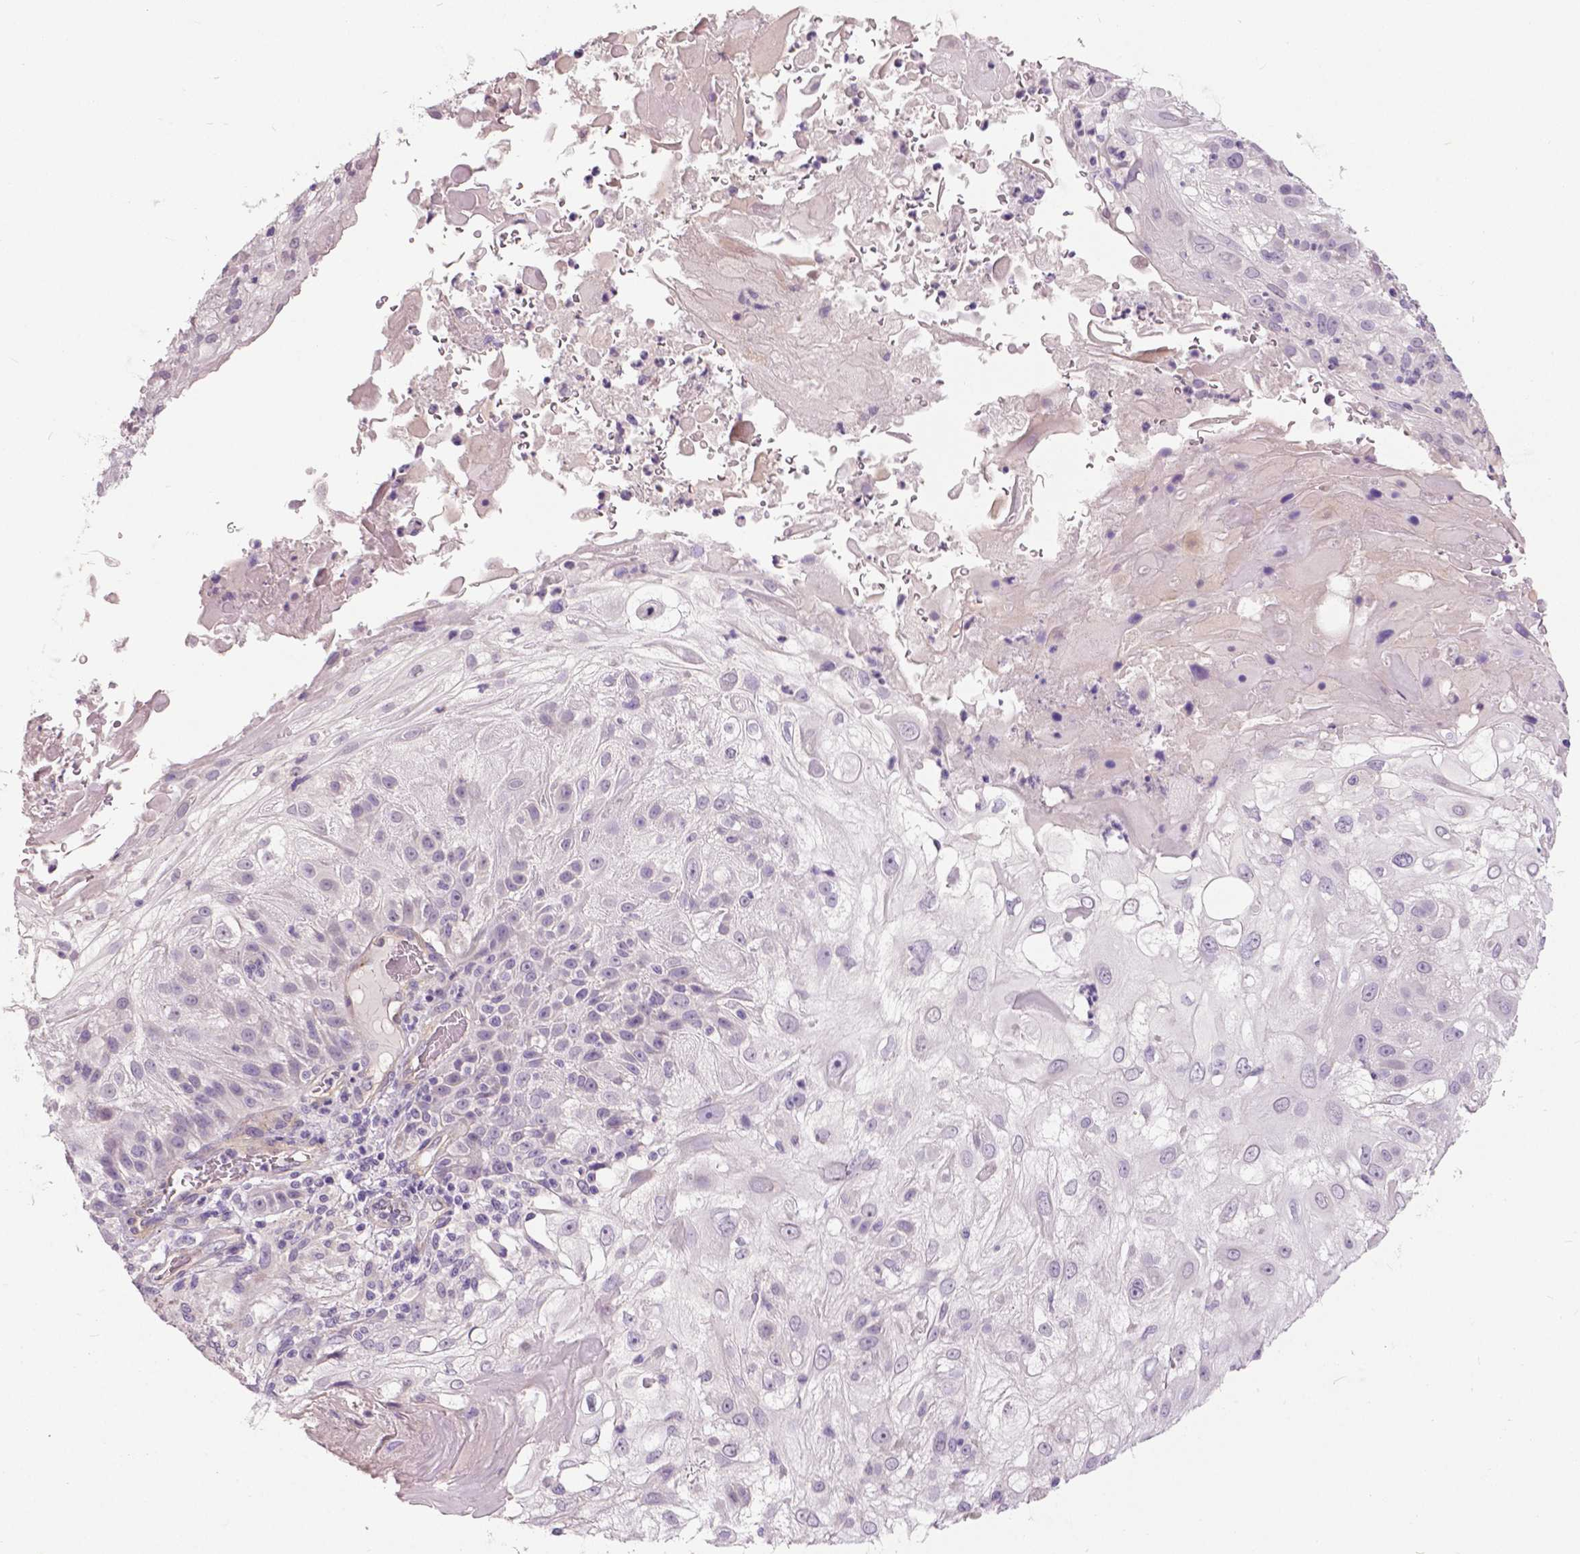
{"staining": {"intensity": "negative", "quantity": "none", "location": "none"}, "tissue": "skin cancer", "cell_type": "Tumor cells", "image_type": "cancer", "snomed": [{"axis": "morphology", "description": "Normal tissue, NOS"}, {"axis": "morphology", "description": "Squamous cell carcinoma, NOS"}, {"axis": "topography", "description": "Skin"}], "caption": "High magnification brightfield microscopy of skin squamous cell carcinoma stained with DAB (brown) and counterstained with hematoxylin (blue): tumor cells show no significant positivity.", "gene": "FOXA1", "patient": {"sex": "female", "age": 83}}